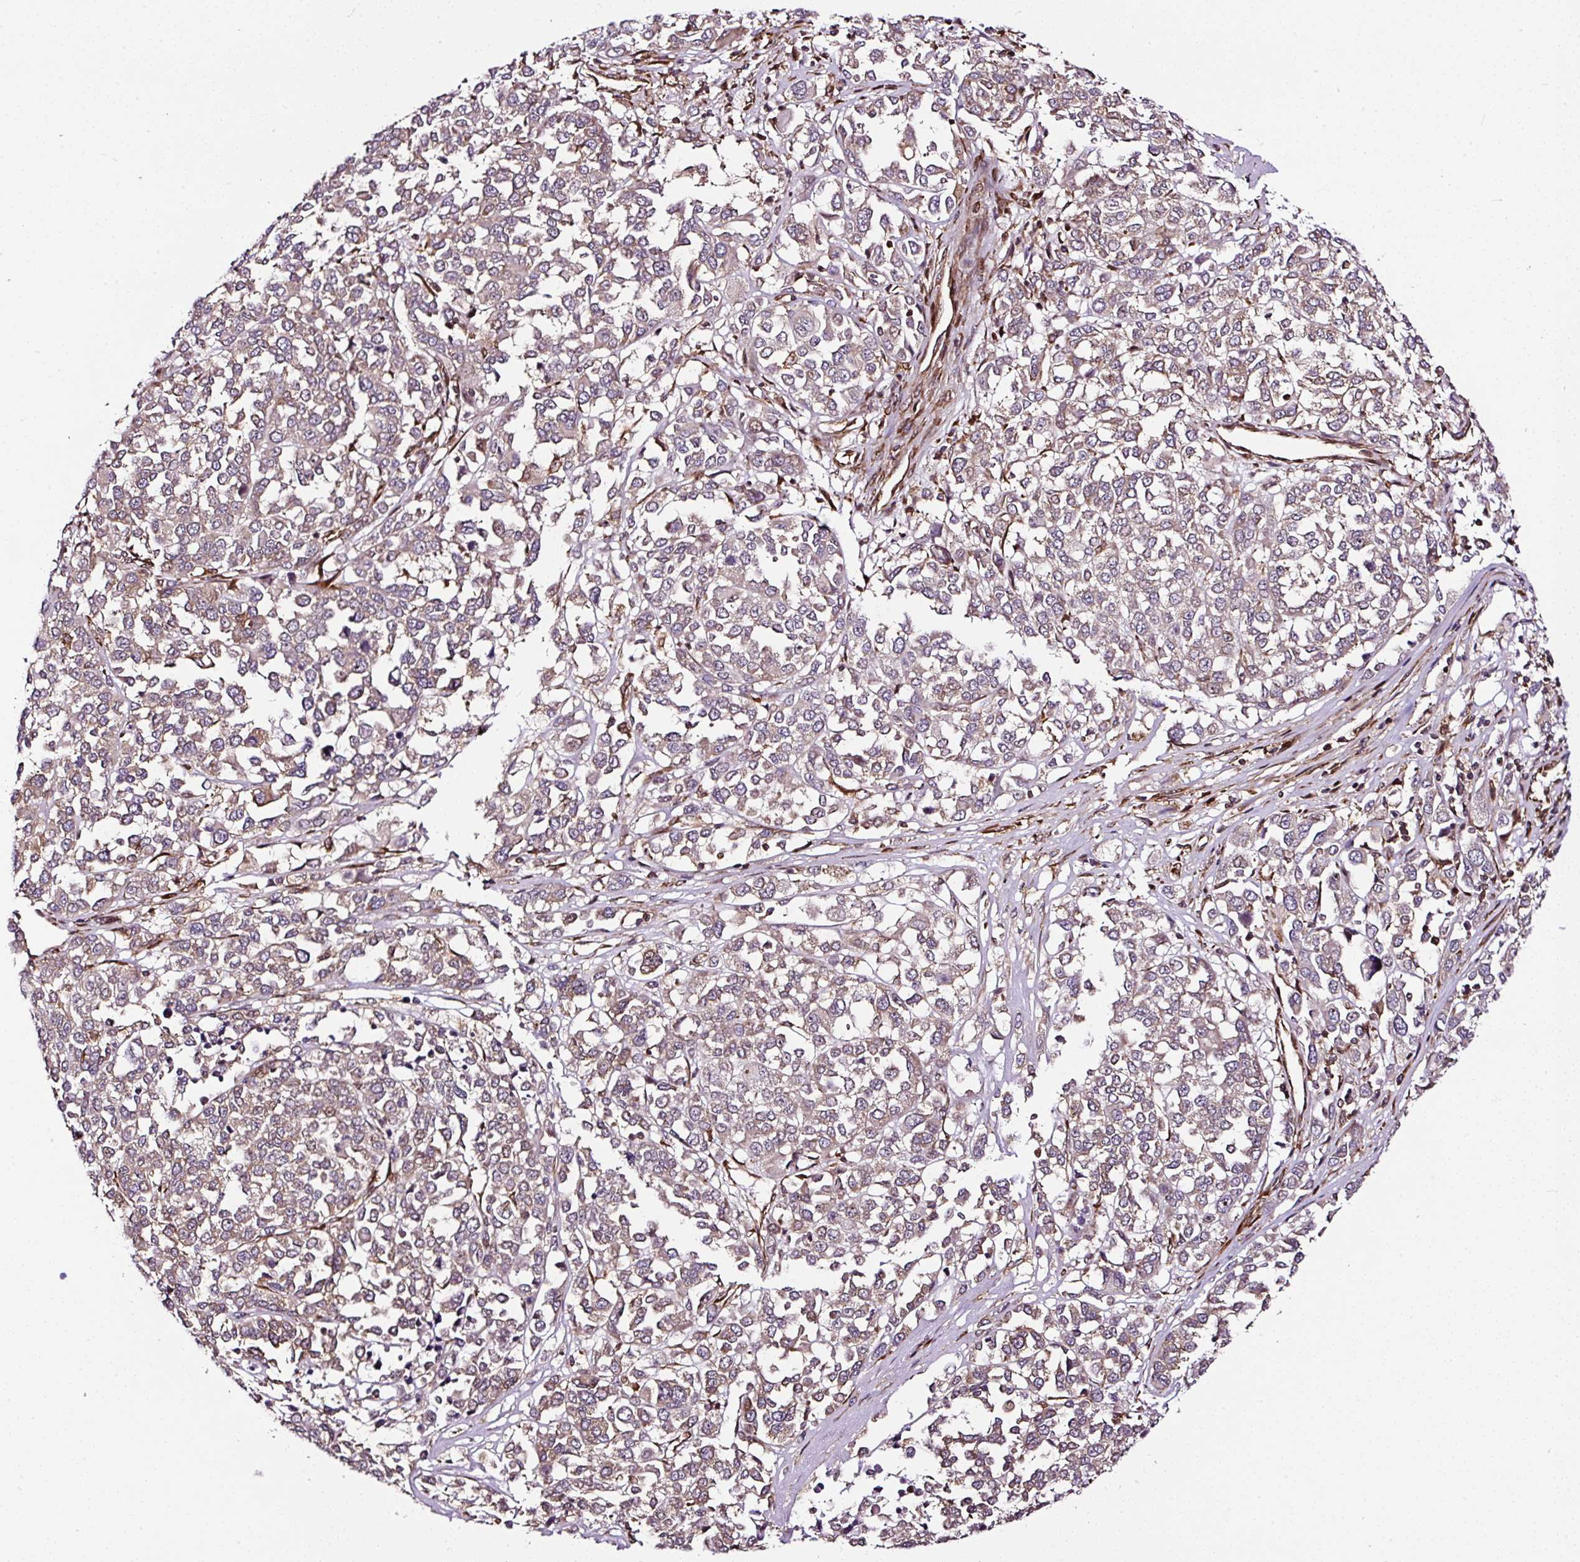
{"staining": {"intensity": "weak", "quantity": "25%-75%", "location": "cytoplasmic/membranous"}, "tissue": "melanoma", "cell_type": "Tumor cells", "image_type": "cancer", "snomed": [{"axis": "morphology", "description": "Malignant melanoma, Metastatic site"}, {"axis": "topography", "description": "Lymph node"}], "caption": "Immunohistochemistry (IHC) of melanoma demonstrates low levels of weak cytoplasmic/membranous positivity in approximately 25%-75% of tumor cells.", "gene": "KDM4E", "patient": {"sex": "male", "age": 44}}